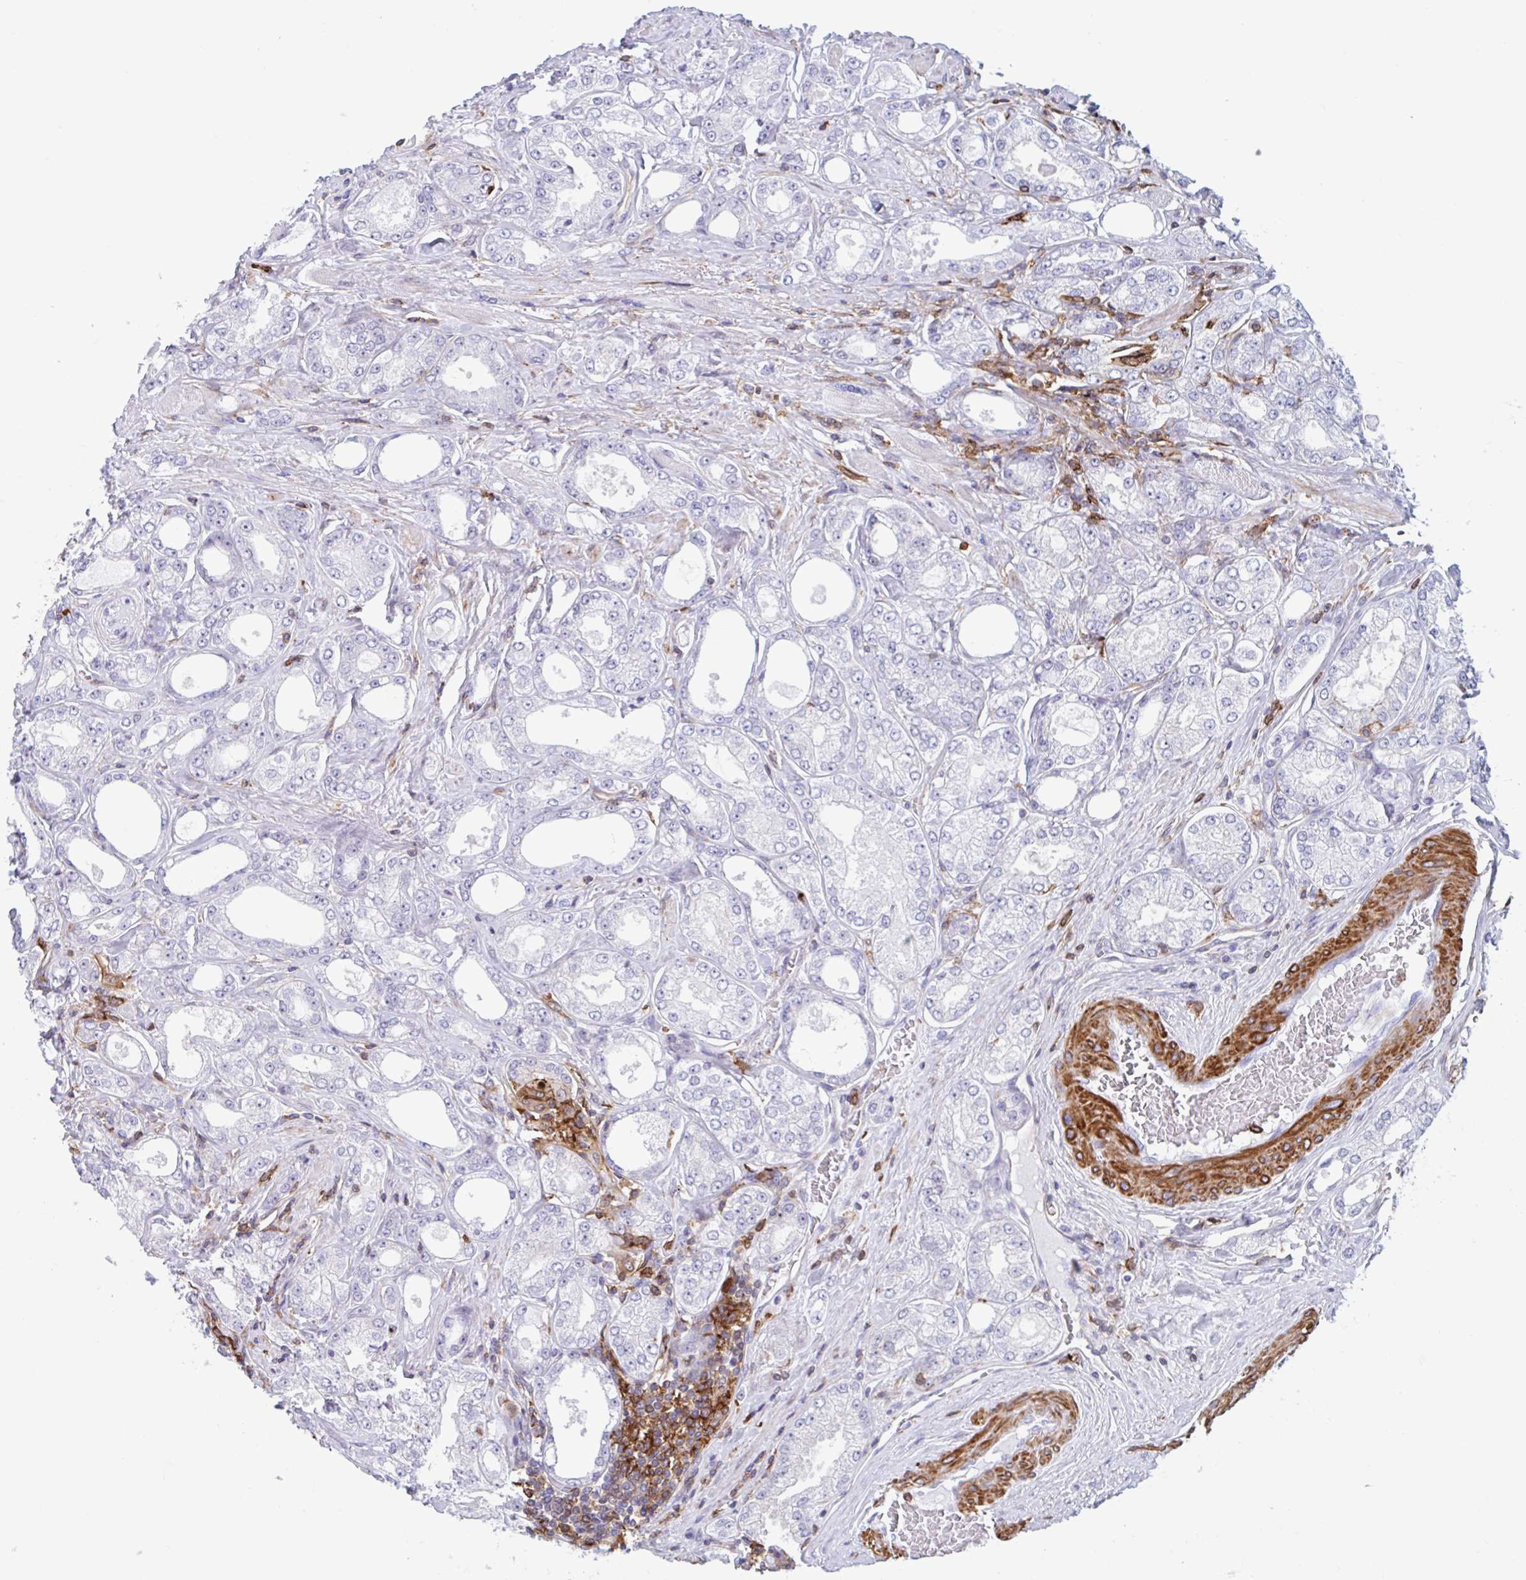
{"staining": {"intensity": "negative", "quantity": "none", "location": "none"}, "tissue": "prostate cancer", "cell_type": "Tumor cells", "image_type": "cancer", "snomed": [{"axis": "morphology", "description": "Adenocarcinoma, High grade"}, {"axis": "topography", "description": "Prostate"}], "caption": "Tumor cells are negative for brown protein staining in prostate high-grade adenocarcinoma. The staining is performed using DAB (3,3'-diaminobenzidine) brown chromogen with nuclei counter-stained in using hematoxylin.", "gene": "EFHD1", "patient": {"sex": "male", "age": 68}}